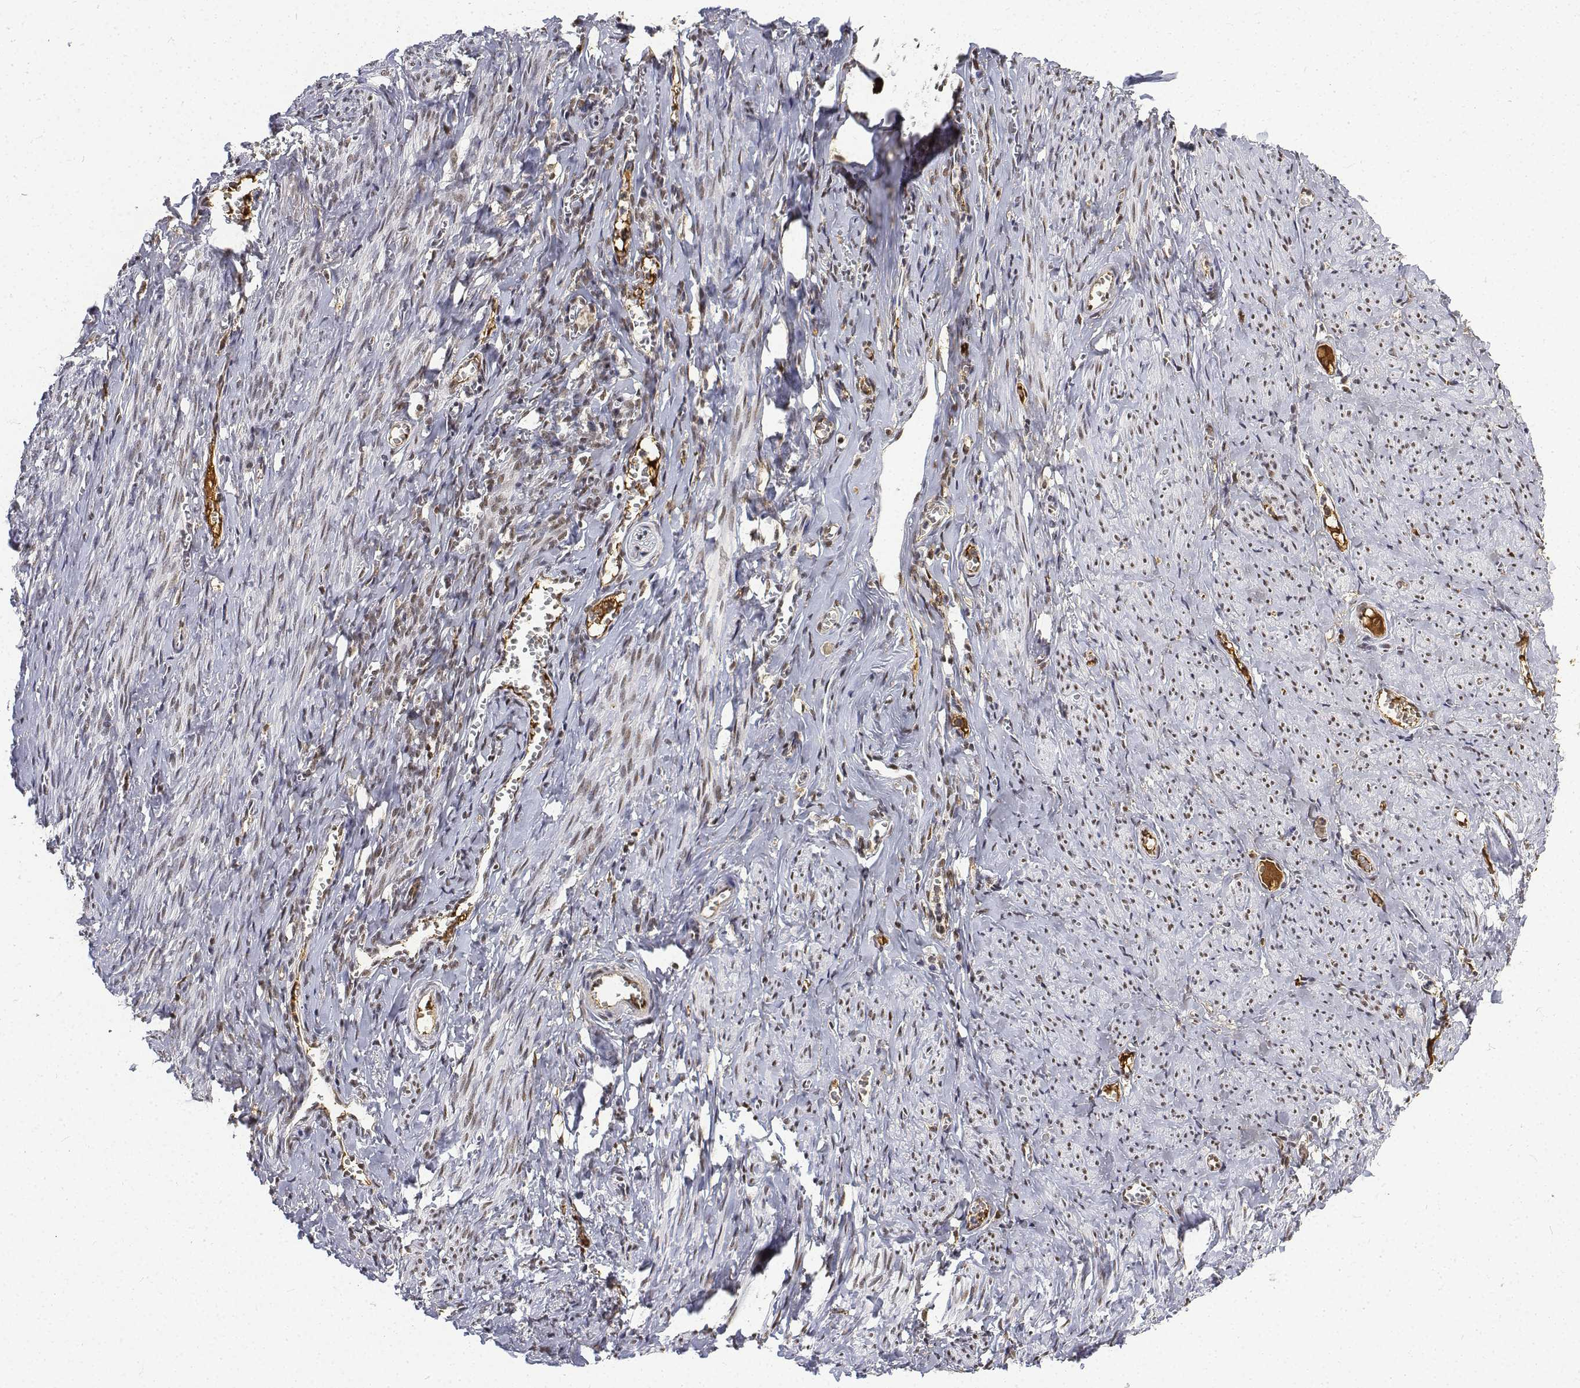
{"staining": {"intensity": "moderate", "quantity": "25%-75%", "location": "nuclear"}, "tissue": "smooth muscle", "cell_type": "Smooth muscle cells", "image_type": "normal", "snomed": [{"axis": "morphology", "description": "Normal tissue, NOS"}, {"axis": "topography", "description": "Smooth muscle"}], "caption": "Immunohistochemical staining of unremarkable human smooth muscle reveals moderate nuclear protein positivity in about 25%-75% of smooth muscle cells.", "gene": "ATRX", "patient": {"sex": "female", "age": 65}}